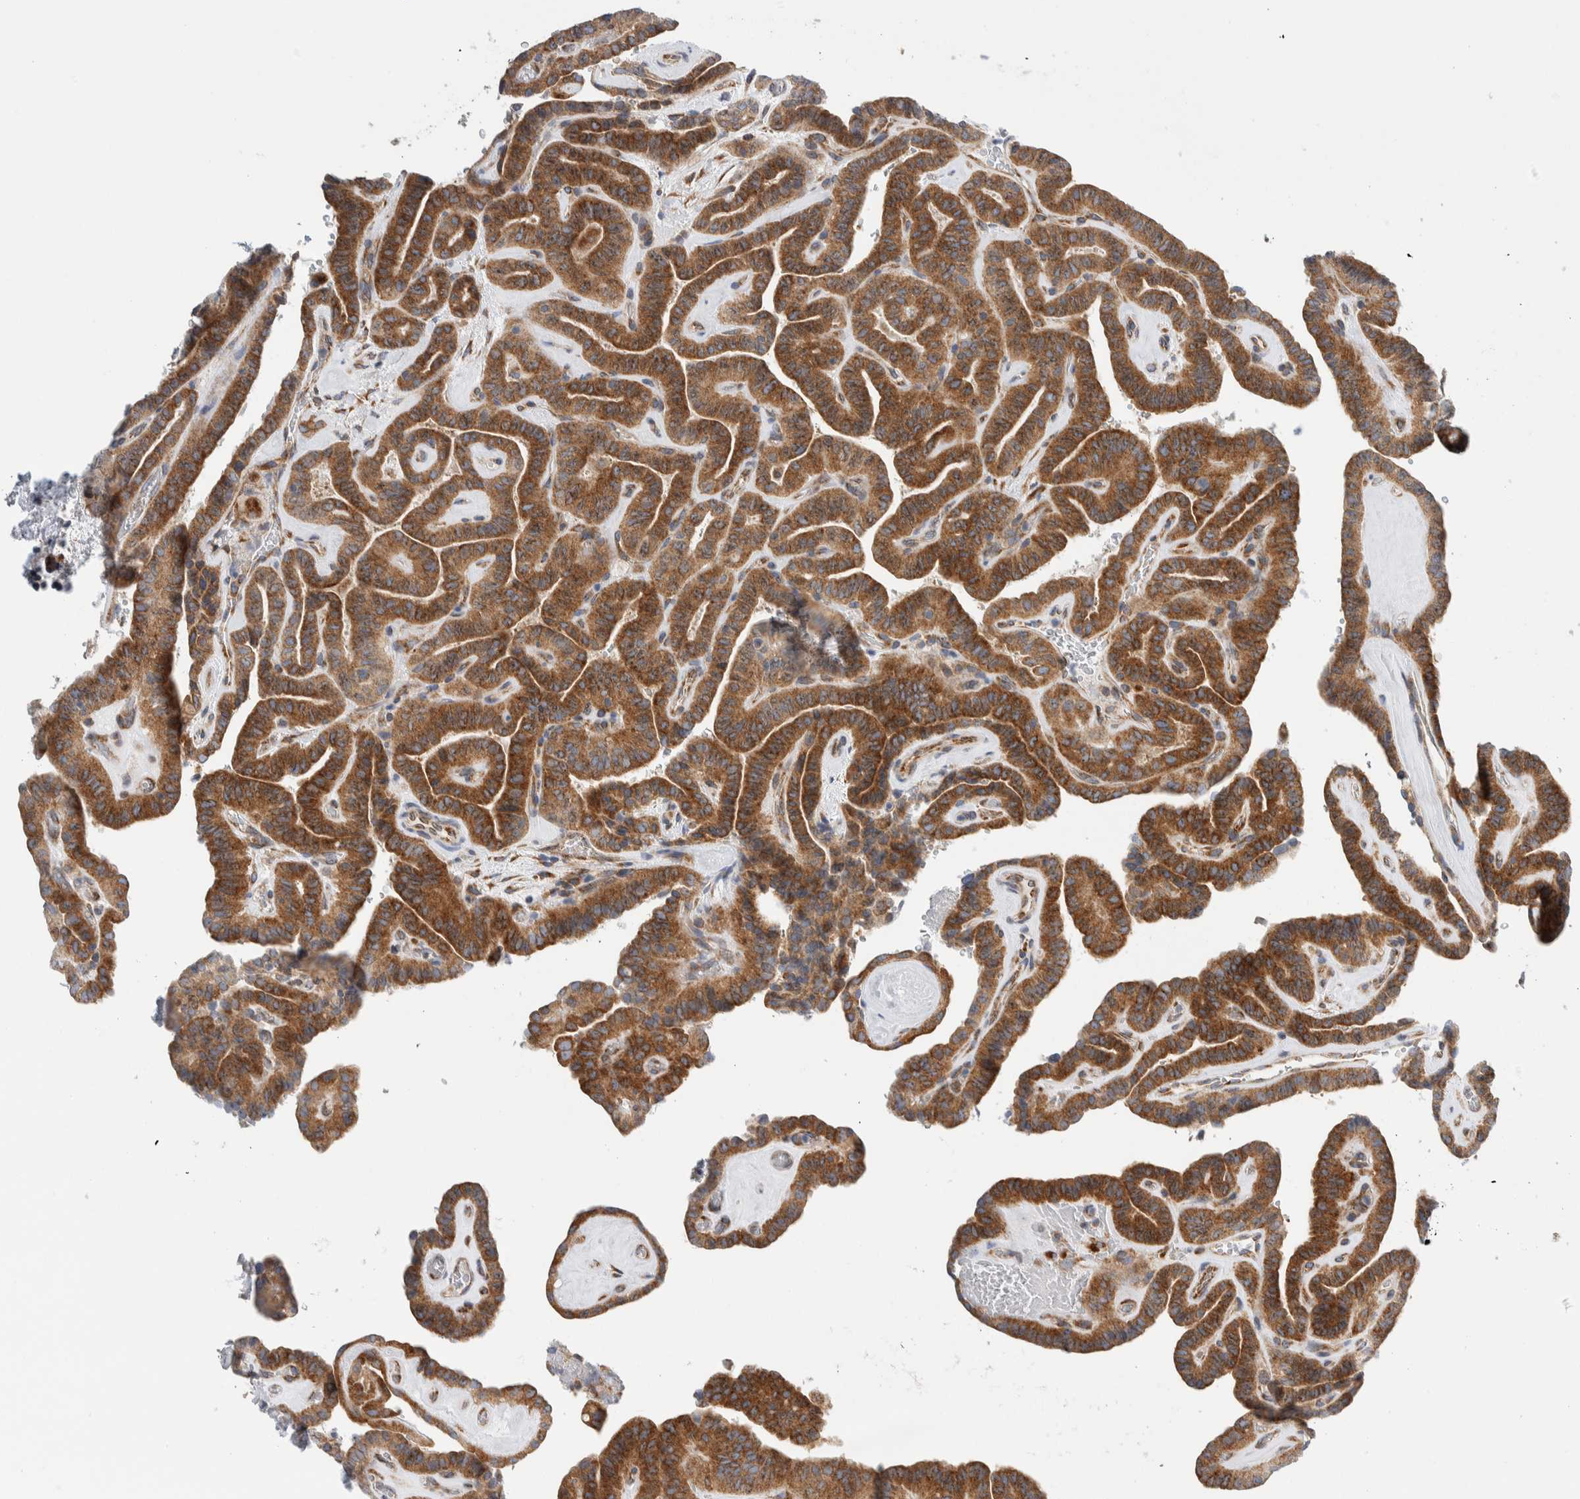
{"staining": {"intensity": "moderate", "quantity": ">75%", "location": "cytoplasmic/membranous"}, "tissue": "thyroid cancer", "cell_type": "Tumor cells", "image_type": "cancer", "snomed": [{"axis": "morphology", "description": "Papillary adenocarcinoma, NOS"}, {"axis": "topography", "description": "Thyroid gland"}], "caption": "A histopathology image of thyroid papillary adenocarcinoma stained for a protein reveals moderate cytoplasmic/membranous brown staining in tumor cells. Ihc stains the protein of interest in brown and the nuclei are stained blue.", "gene": "RACK1", "patient": {"sex": "male", "age": 77}}